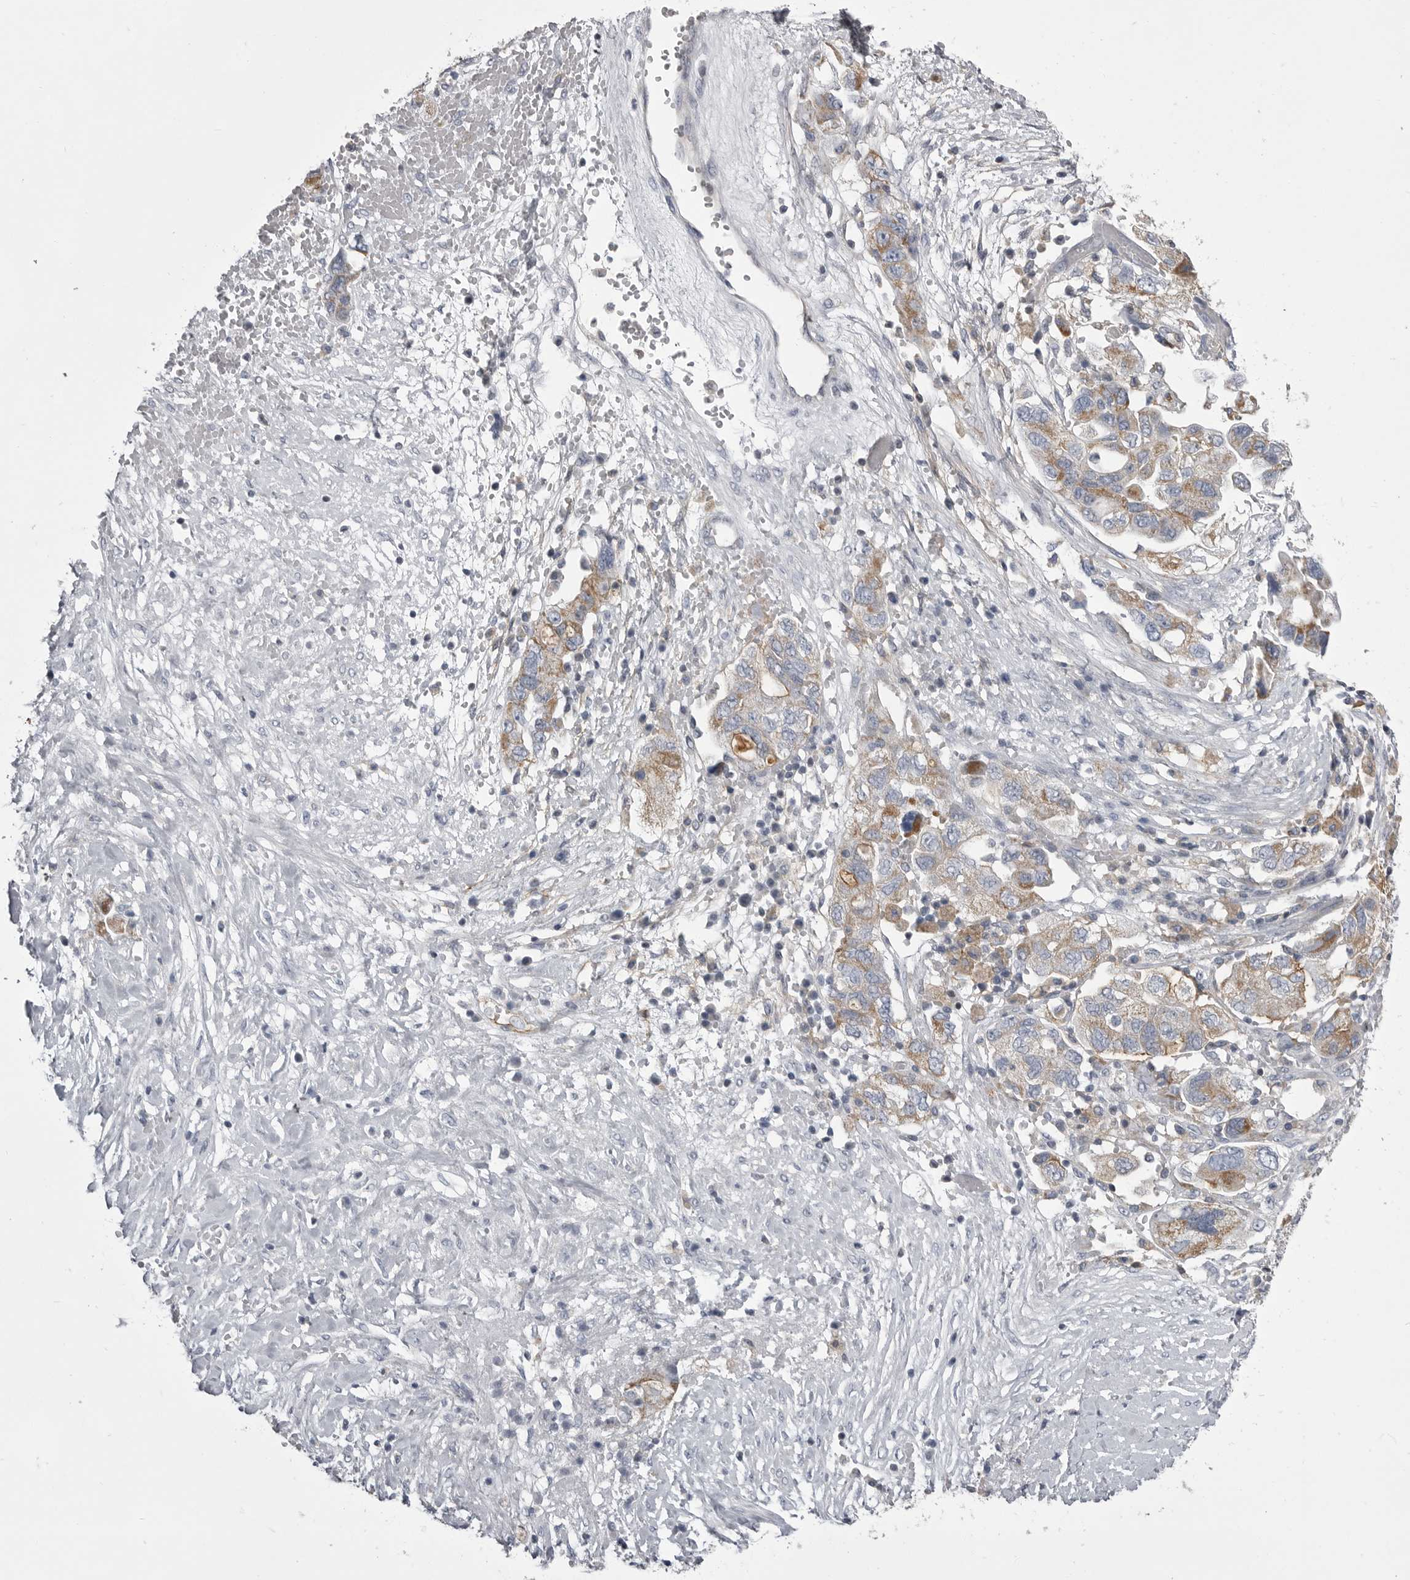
{"staining": {"intensity": "moderate", "quantity": ">75%", "location": "cytoplasmic/membranous"}, "tissue": "ovarian cancer", "cell_type": "Tumor cells", "image_type": "cancer", "snomed": [{"axis": "morphology", "description": "Carcinoma, NOS"}, {"axis": "morphology", "description": "Cystadenocarcinoma, serous, NOS"}, {"axis": "topography", "description": "Ovary"}], "caption": "Ovarian cancer stained with a brown dye demonstrates moderate cytoplasmic/membranous positive staining in about >75% of tumor cells.", "gene": "OPLAH", "patient": {"sex": "female", "age": 69}}